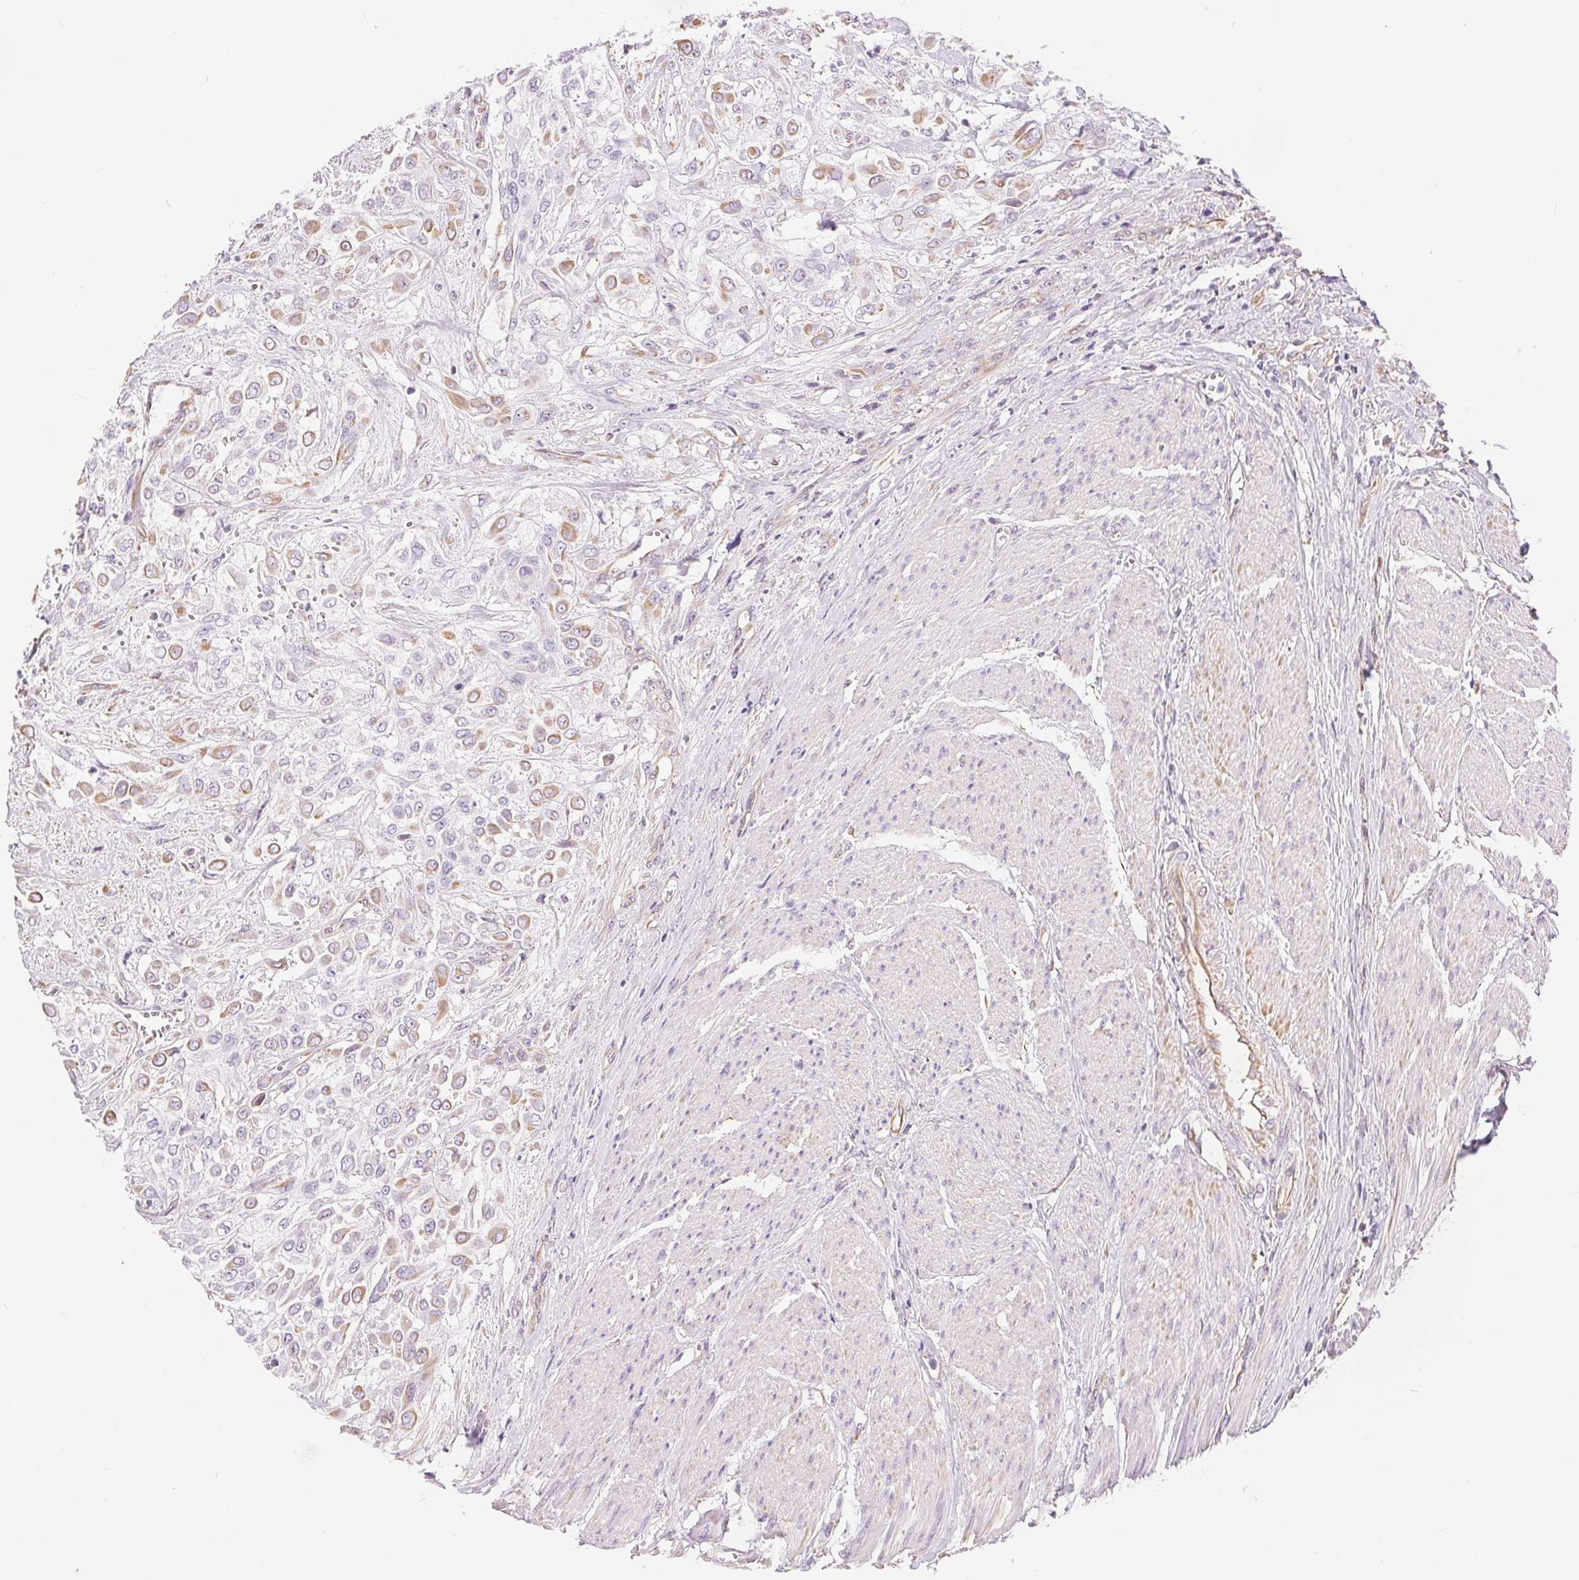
{"staining": {"intensity": "weak", "quantity": "25%-75%", "location": "cytoplasmic/membranous"}, "tissue": "urothelial cancer", "cell_type": "Tumor cells", "image_type": "cancer", "snomed": [{"axis": "morphology", "description": "Urothelial carcinoma, High grade"}, {"axis": "topography", "description": "Urinary bladder"}], "caption": "High-grade urothelial carcinoma stained with immunohistochemistry (IHC) exhibits weak cytoplasmic/membranous positivity in approximately 25%-75% of tumor cells. The protein is shown in brown color, while the nuclei are stained blue.", "gene": "GFAP", "patient": {"sex": "male", "age": 57}}